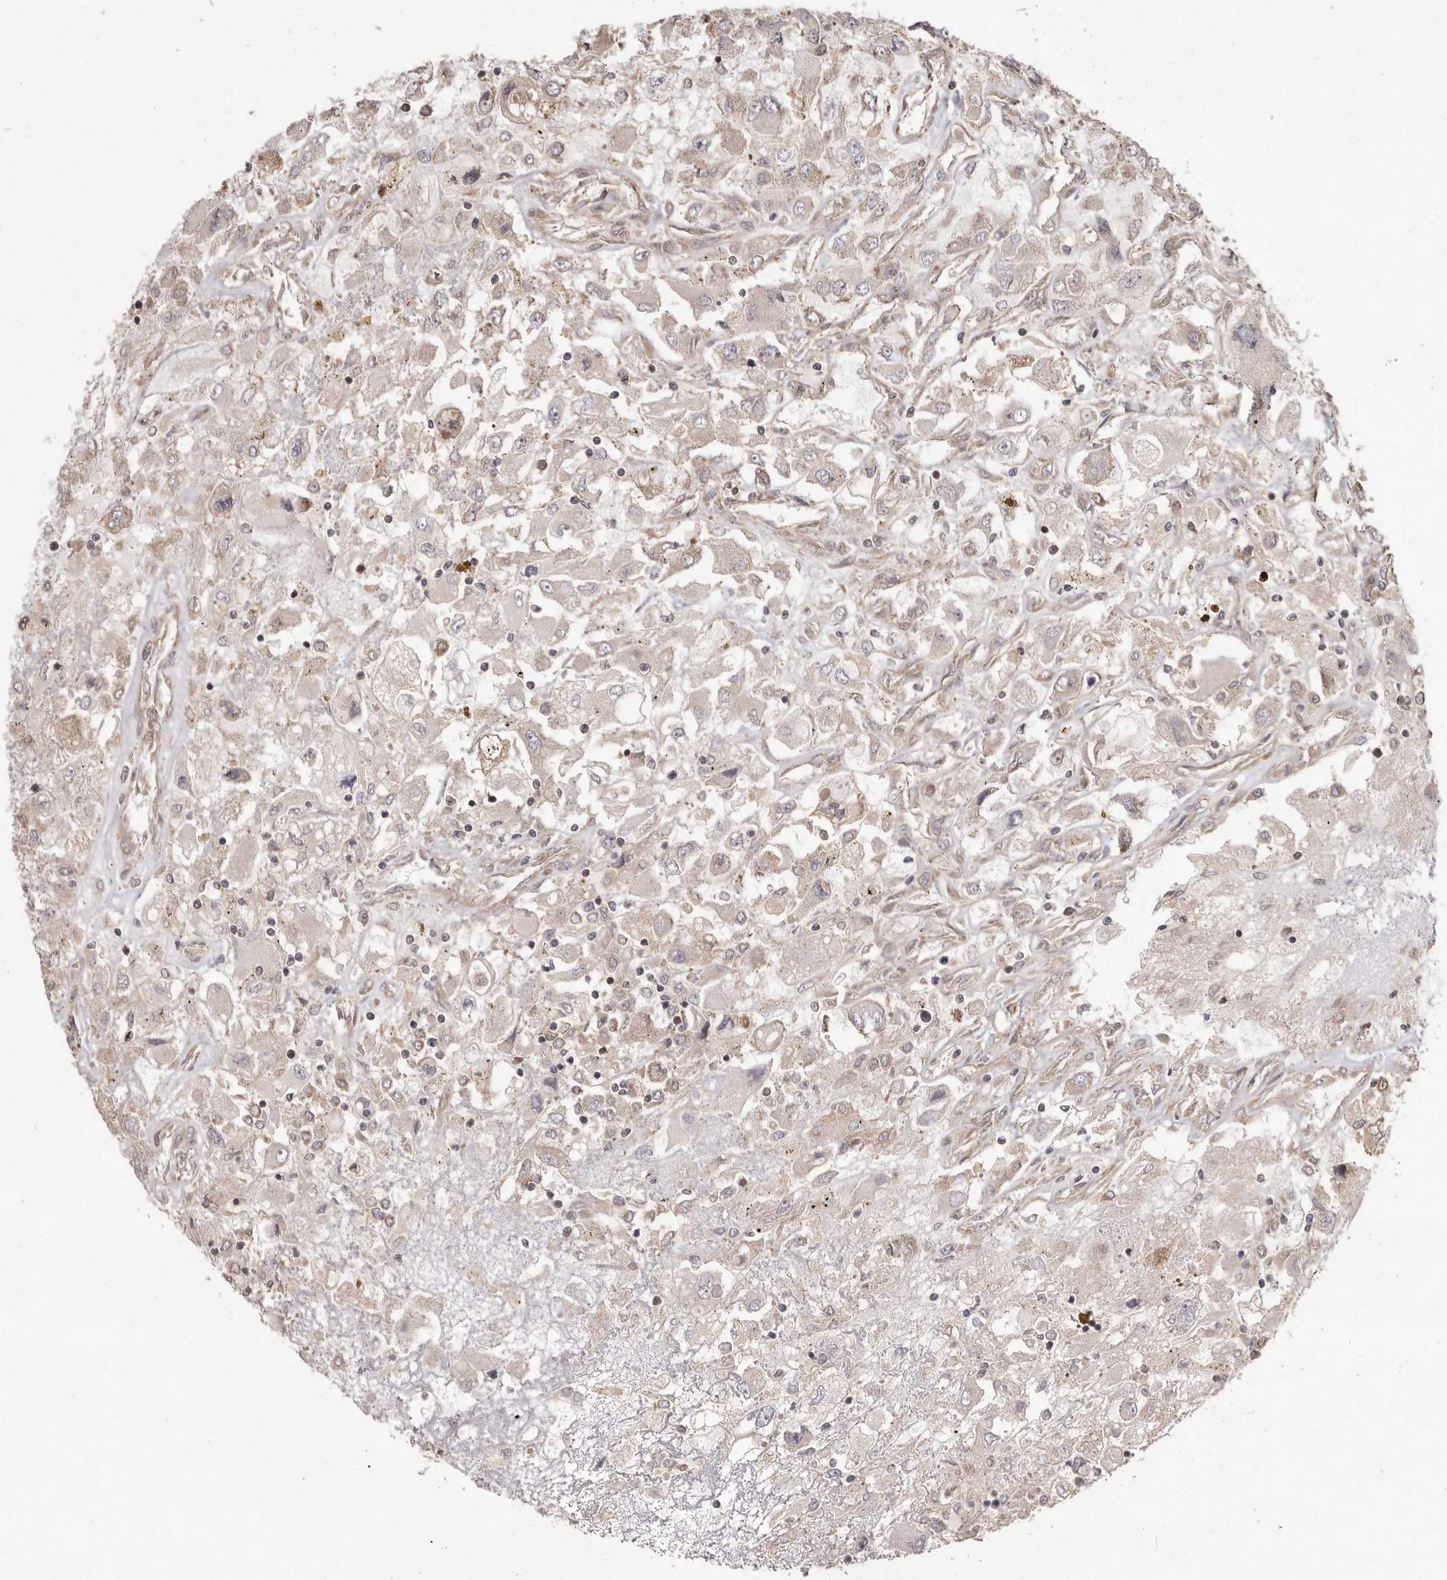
{"staining": {"intensity": "weak", "quantity": "<25%", "location": "cytoplasmic/membranous"}, "tissue": "renal cancer", "cell_type": "Tumor cells", "image_type": "cancer", "snomed": [{"axis": "morphology", "description": "Adenocarcinoma, NOS"}, {"axis": "topography", "description": "Kidney"}], "caption": "Immunohistochemistry of human renal adenocarcinoma displays no positivity in tumor cells.", "gene": "NFKBIA", "patient": {"sex": "female", "age": 52}}